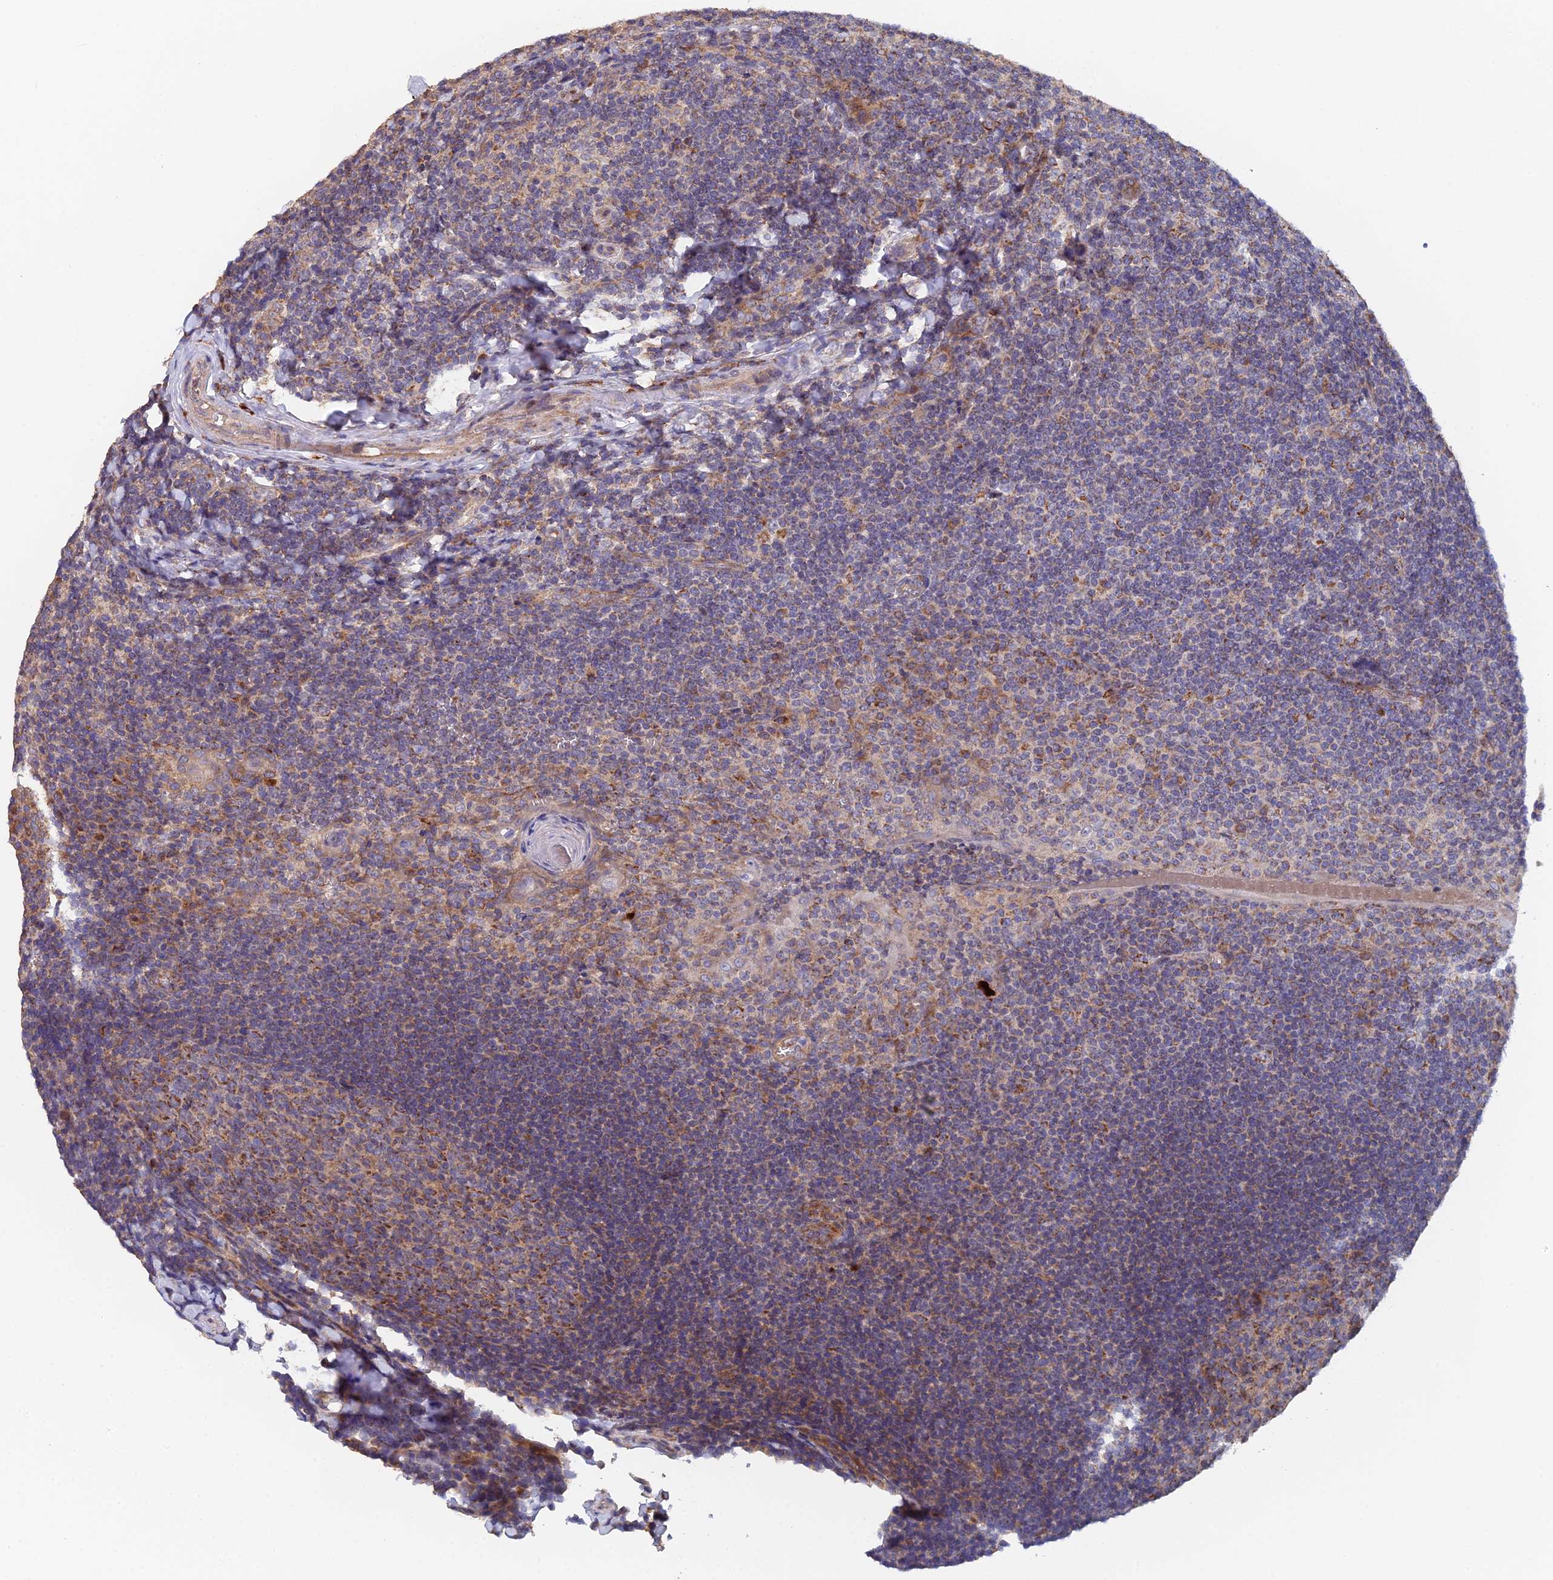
{"staining": {"intensity": "moderate", "quantity": ">75%", "location": "cytoplasmic/membranous"}, "tissue": "tonsil", "cell_type": "Germinal center cells", "image_type": "normal", "snomed": [{"axis": "morphology", "description": "Normal tissue, NOS"}, {"axis": "topography", "description": "Tonsil"}], "caption": "This is a micrograph of immunohistochemistry staining of benign tonsil, which shows moderate expression in the cytoplasmic/membranous of germinal center cells.", "gene": "ECSIT", "patient": {"sex": "male", "age": 37}}